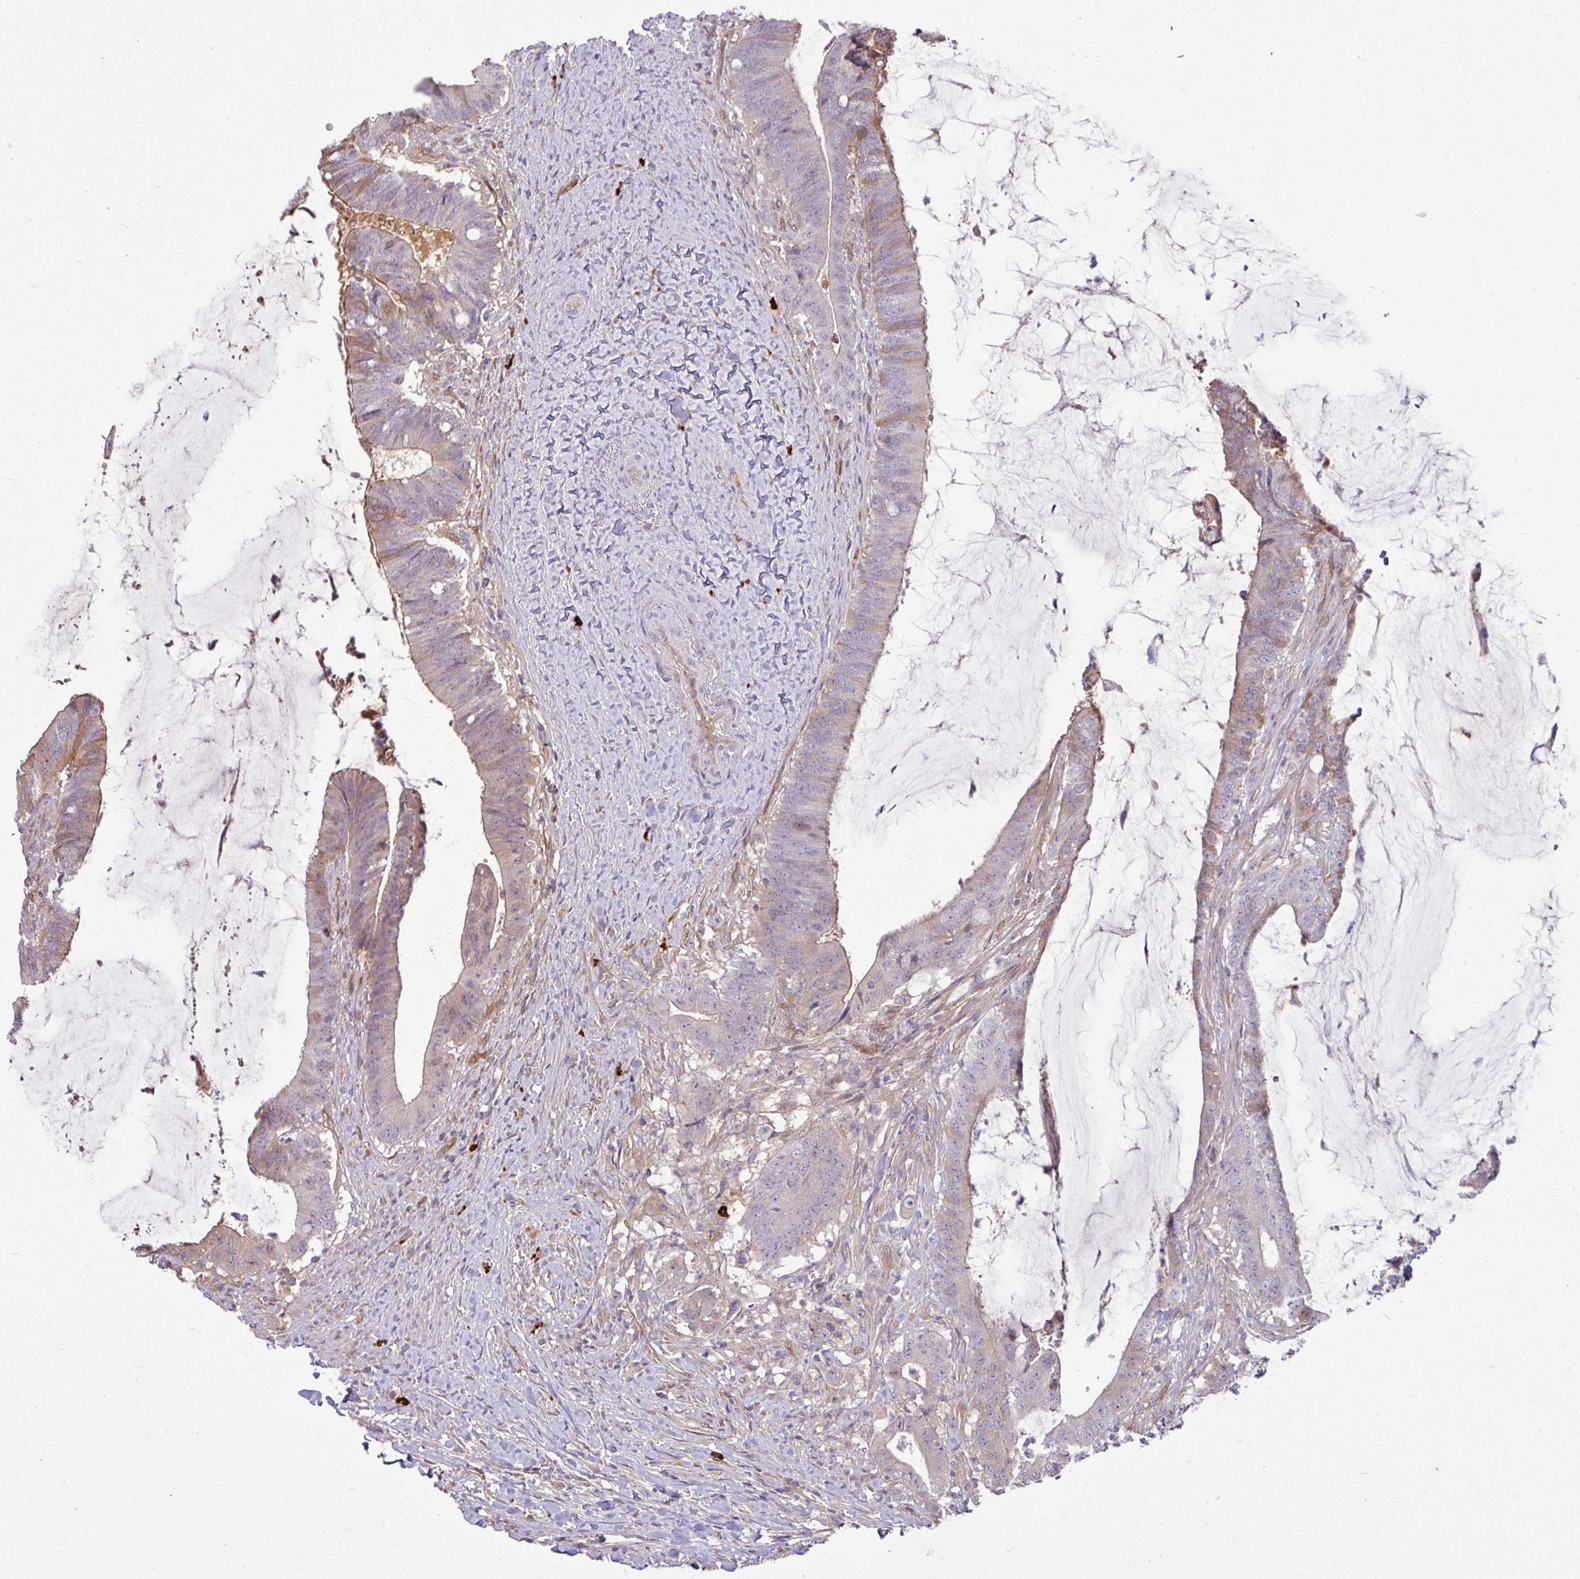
{"staining": {"intensity": "weak", "quantity": "<25%", "location": "cytoplasmic/membranous"}, "tissue": "colorectal cancer", "cell_type": "Tumor cells", "image_type": "cancer", "snomed": [{"axis": "morphology", "description": "Adenocarcinoma, NOS"}, {"axis": "topography", "description": "Colon"}], "caption": "This photomicrograph is of colorectal cancer (adenocarcinoma) stained with IHC to label a protein in brown with the nuclei are counter-stained blue. There is no staining in tumor cells.", "gene": "B4GALNT4", "patient": {"sex": "female", "age": 43}}